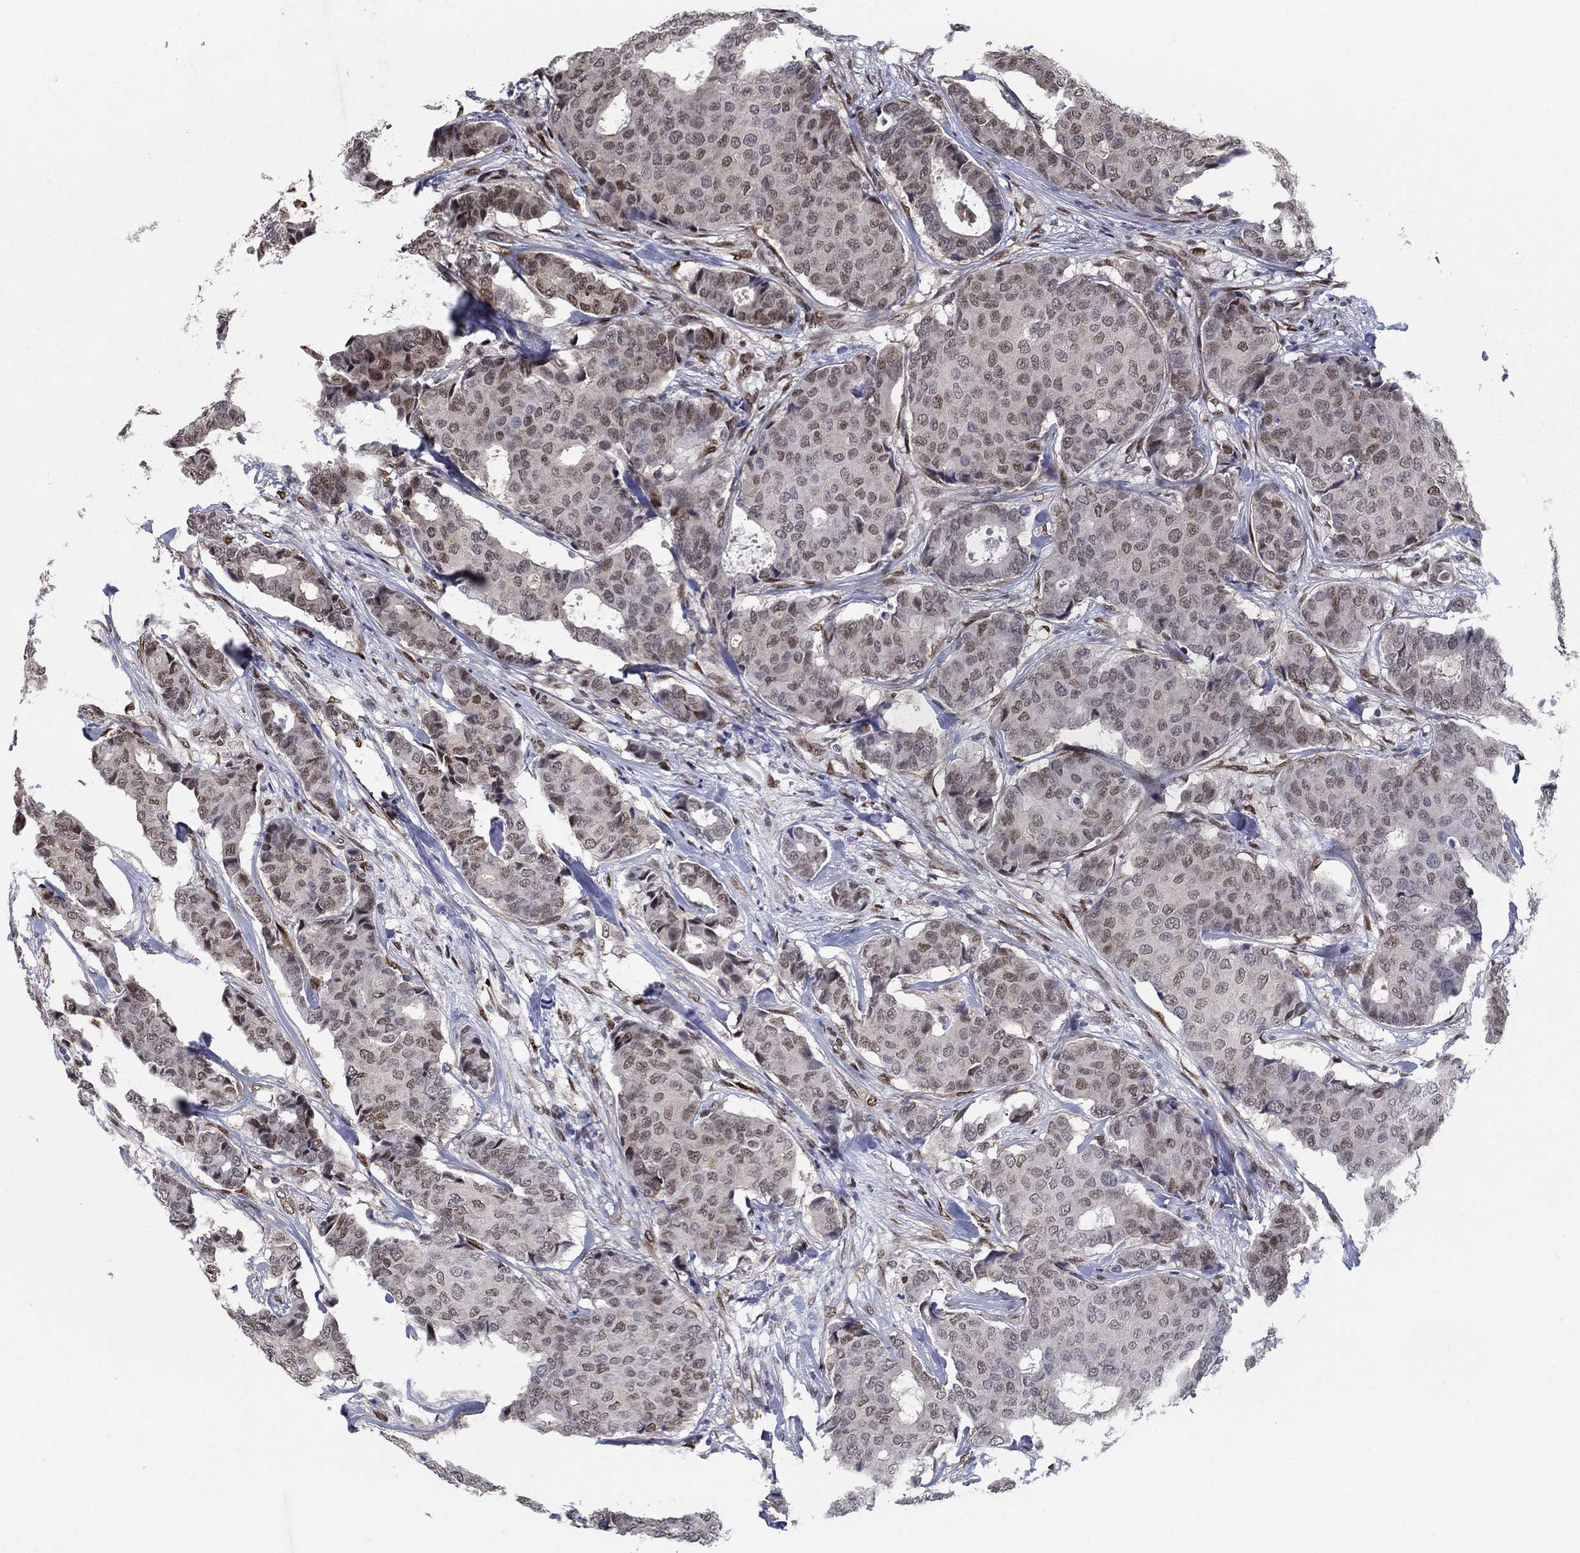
{"staining": {"intensity": "moderate", "quantity": "<25%", "location": "nuclear"}, "tissue": "breast cancer", "cell_type": "Tumor cells", "image_type": "cancer", "snomed": [{"axis": "morphology", "description": "Duct carcinoma"}, {"axis": "topography", "description": "Breast"}], "caption": "Tumor cells exhibit low levels of moderate nuclear expression in about <25% of cells in breast cancer (intraductal carcinoma).", "gene": "CENPE", "patient": {"sex": "female", "age": 75}}